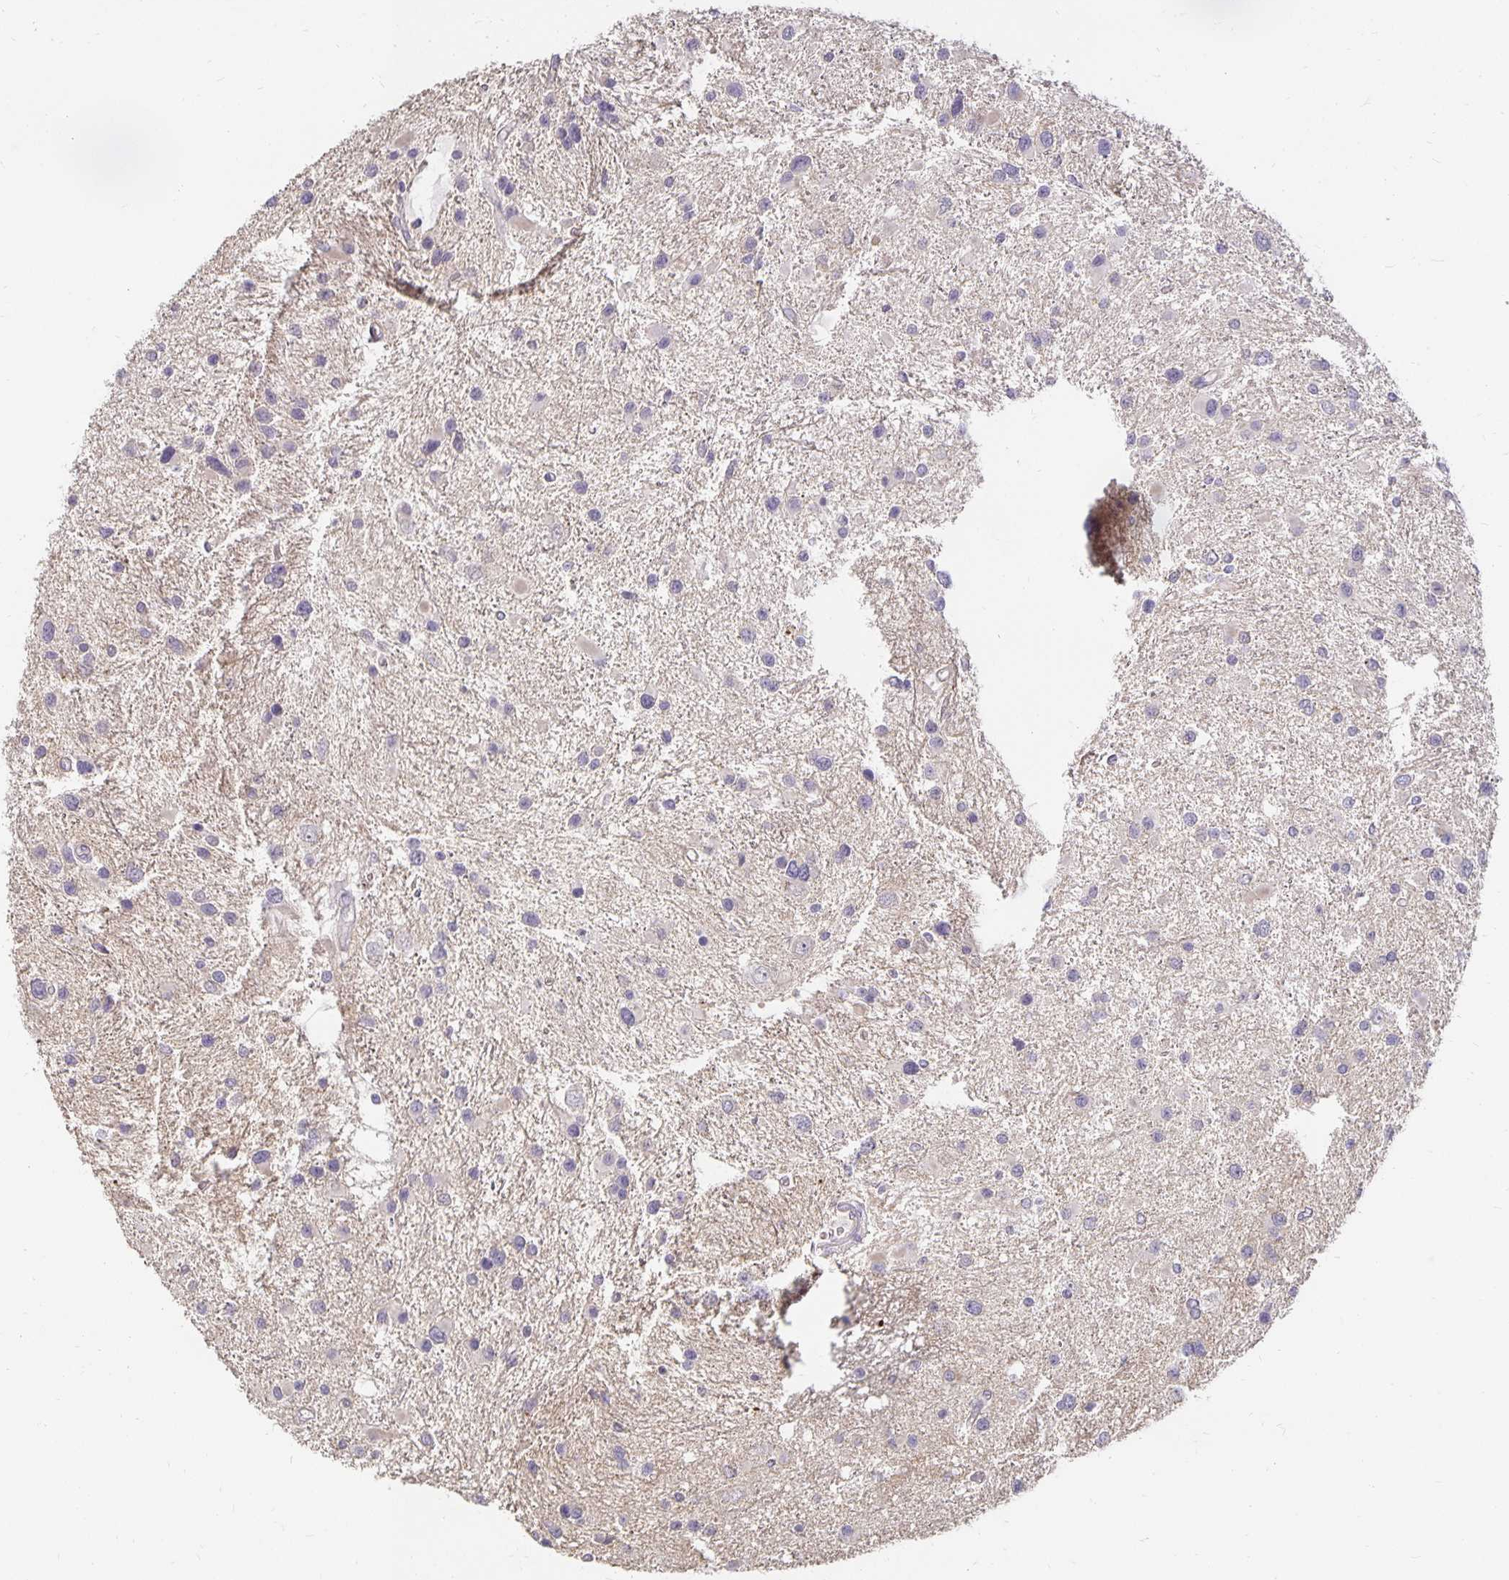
{"staining": {"intensity": "negative", "quantity": "none", "location": "none"}, "tissue": "glioma", "cell_type": "Tumor cells", "image_type": "cancer", "snomed": [{"axis": "morphology", "description": "Glioma, malignant, Low grade"}, {"axis": "topography", "description": "Brain"}], "caption": "Immunohistochemistry (IHC) histopathology image of human glioma stained for a protein (brown), which exhibits no positivity in tumor cells. (DAB immunohistochemistry visualized using brightfield microscopy, high magnification).", "gene": "CST6", "patient": {"sex": "female", "age": 32}}